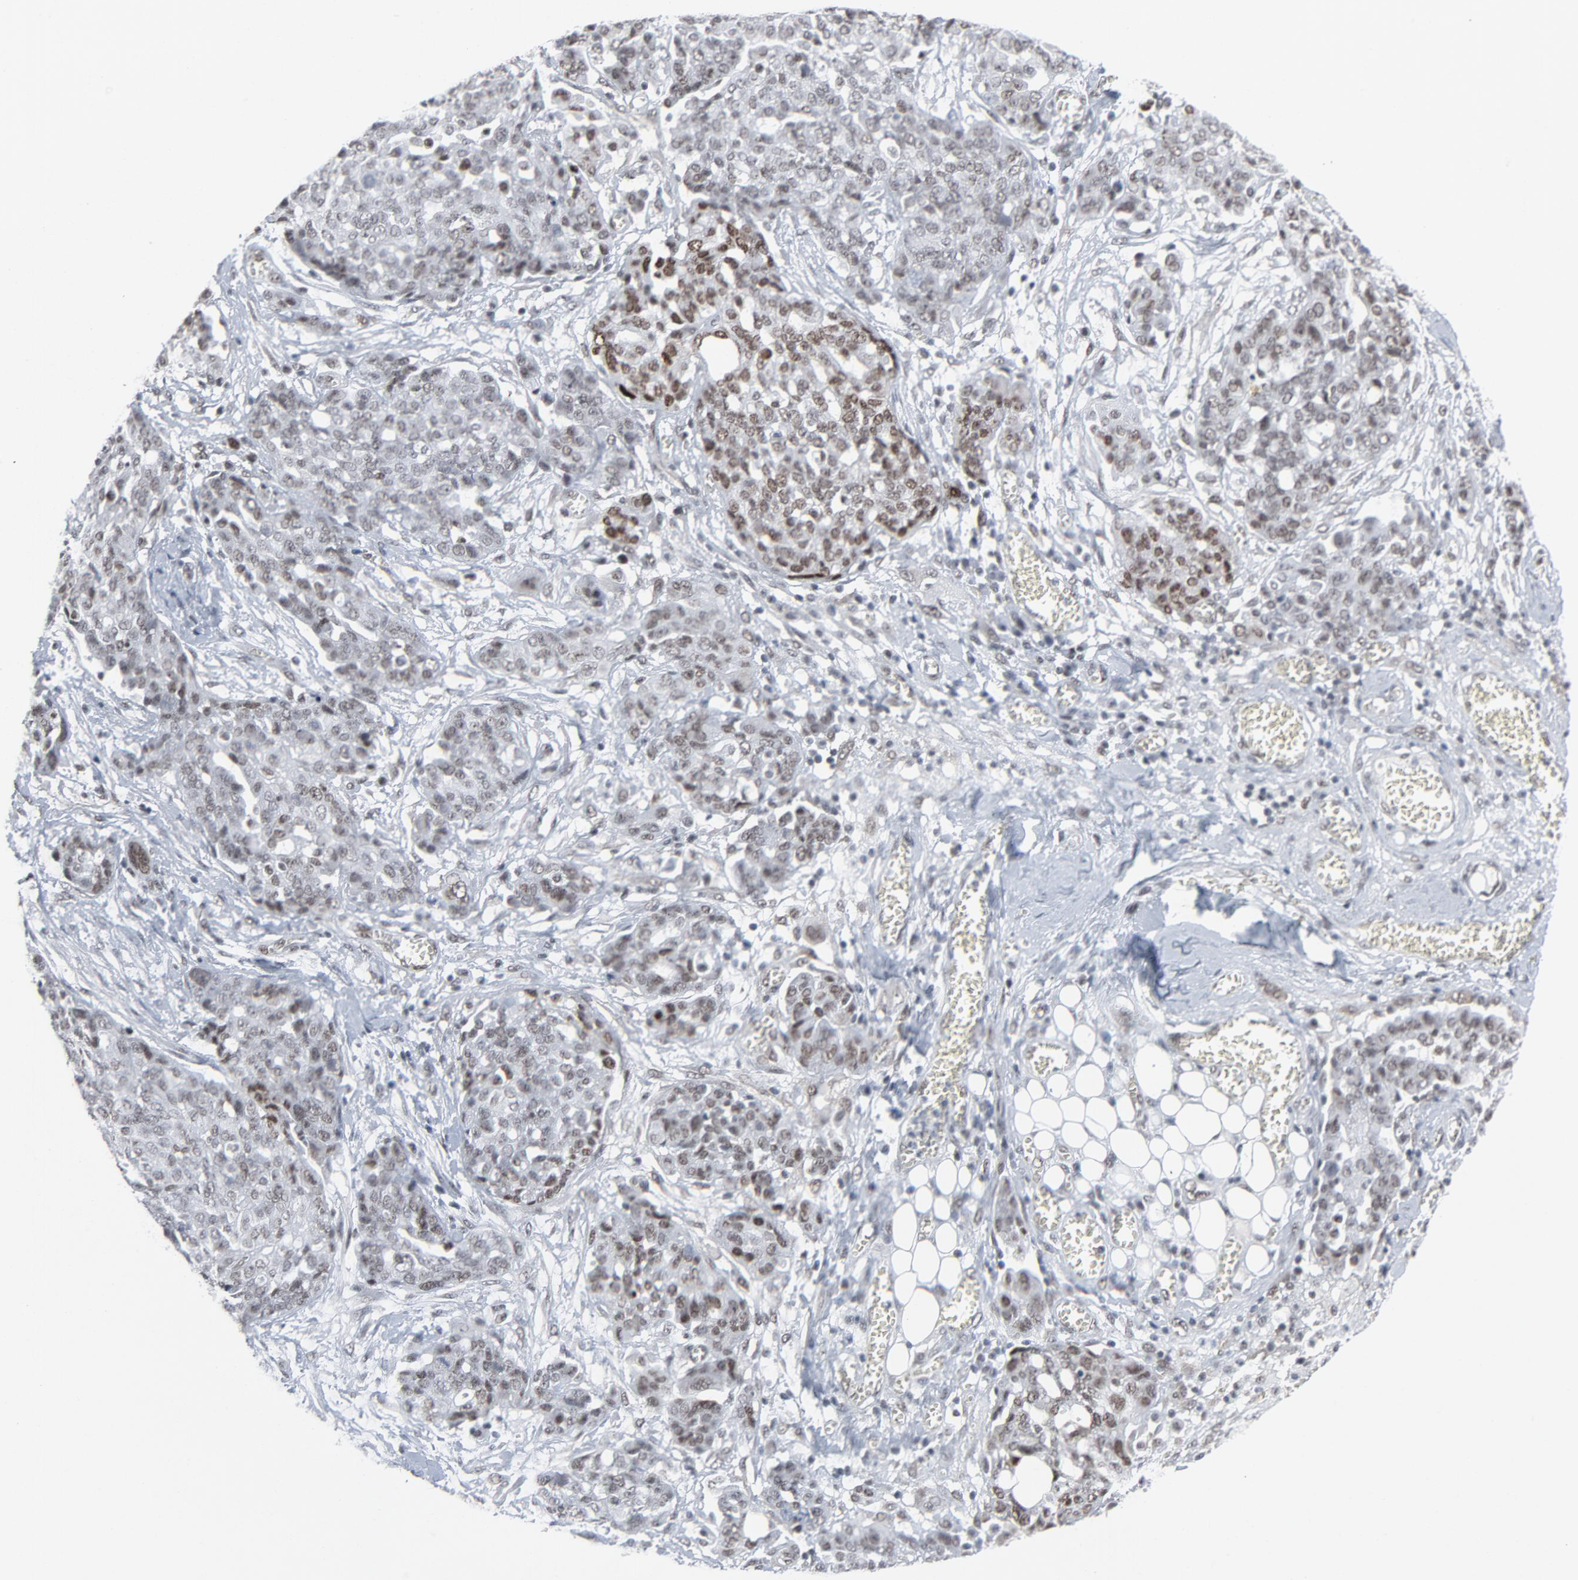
{"staining": {"intensity": "moderate", "quantity": "25%-75%", "location": "nuclear"}, "tissue": "ovarian cancer", "cell_type": "Tumor cells", "image_type": "cancer", "snomed": [{"axis": "morphology", "description": "Cystadenocarcinoma, serous, NOS"}, {"axis": "topography", "description": "Soft tissue"}, {"axis": "topography", "description": "Ovary"}], "caption": "Ovarian serous cystadenocarcinoma stained with a protein marker demonstrates moderate staining in tumor cells.", "gene": "FBXO28", "patient": {"sex": "female", "age": 57}}